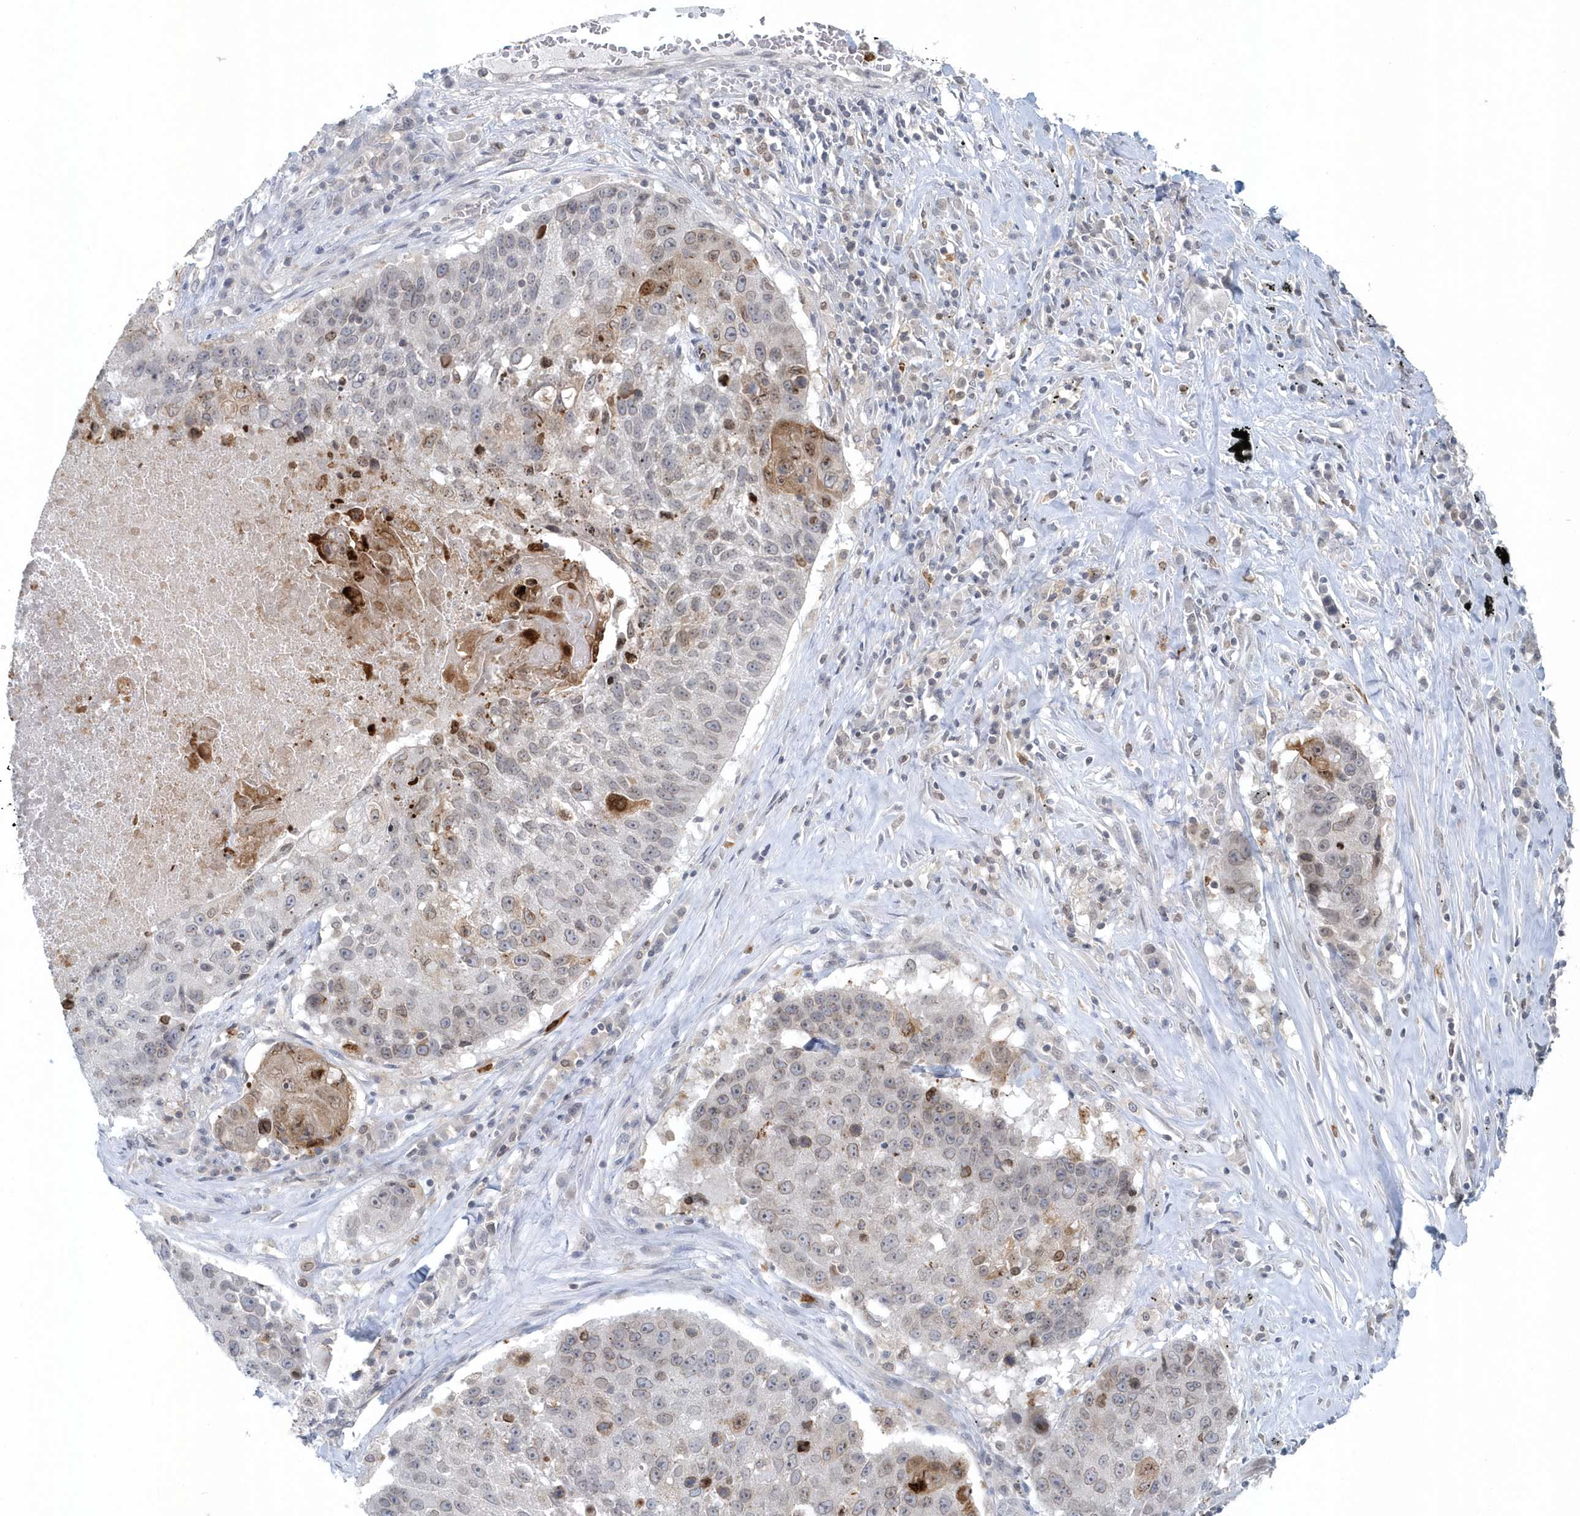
{"staining": {"intensity": "weak", "quantity": "25%-75%", "location": "cytoplasmic/membranous,nuclear"}, "tissue": "lung cancer", "cell_type": "Tumor cells", "image_type": "cancer", "snomed": [{"axis": "morphology", "description": "Squamous cell carcinoma, NOS"}, {"axis": "topography", "description": "Lung"}], "caption": "Immunohistochemical staining of lung squamous cell carcinoma shows low levels of weak cytoplasmic/membranous and nuclear protein staining in about 25%-75% of tumor cells. The staining is performed using DAB (3,3'-diaminobenzidine) brown chromogen to label protein expression. The nuclei are counter-stained blue using hematoxylin.", "gene": "NUP54", "patient": {"sex": "male", "age": 61}}